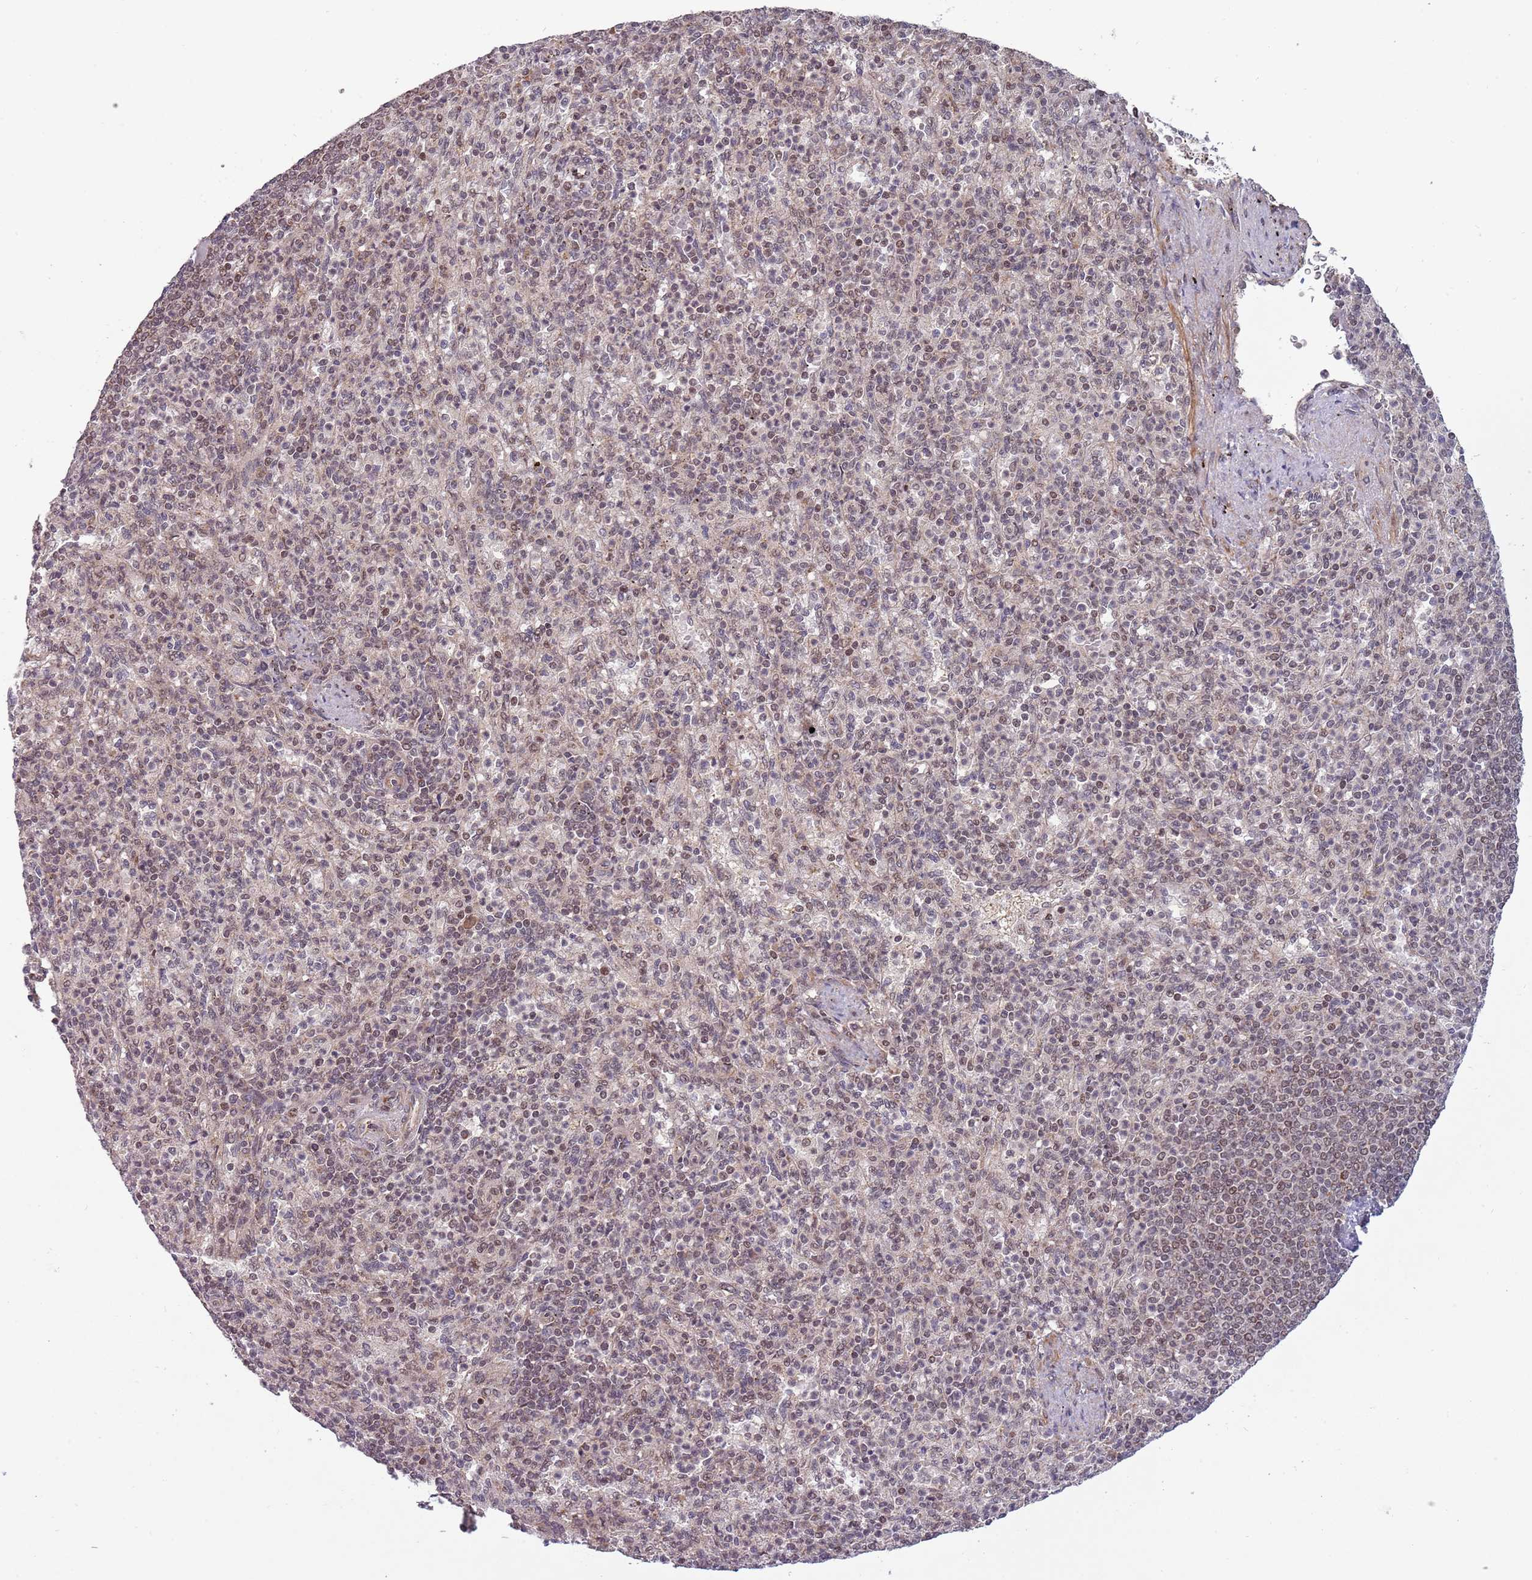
{"staining": {"intensity": "weak", "quantity": "25%-75%", "location": "nuclear"}, "tissue": "spleen", "cell_type": "Cells in red pulp", "image_type": "normal", "snomed": [{"axis": "morphology", "description": "Normal tissue, NOS"}, {"axis": "topography", "description": "Spleen"}], "caption": "Human spleen stained with a protein marker demonstrates weak staining in cells in red pulp.", "gene": "SUDS3", "patient": {"sex": "female", "age": 74}}